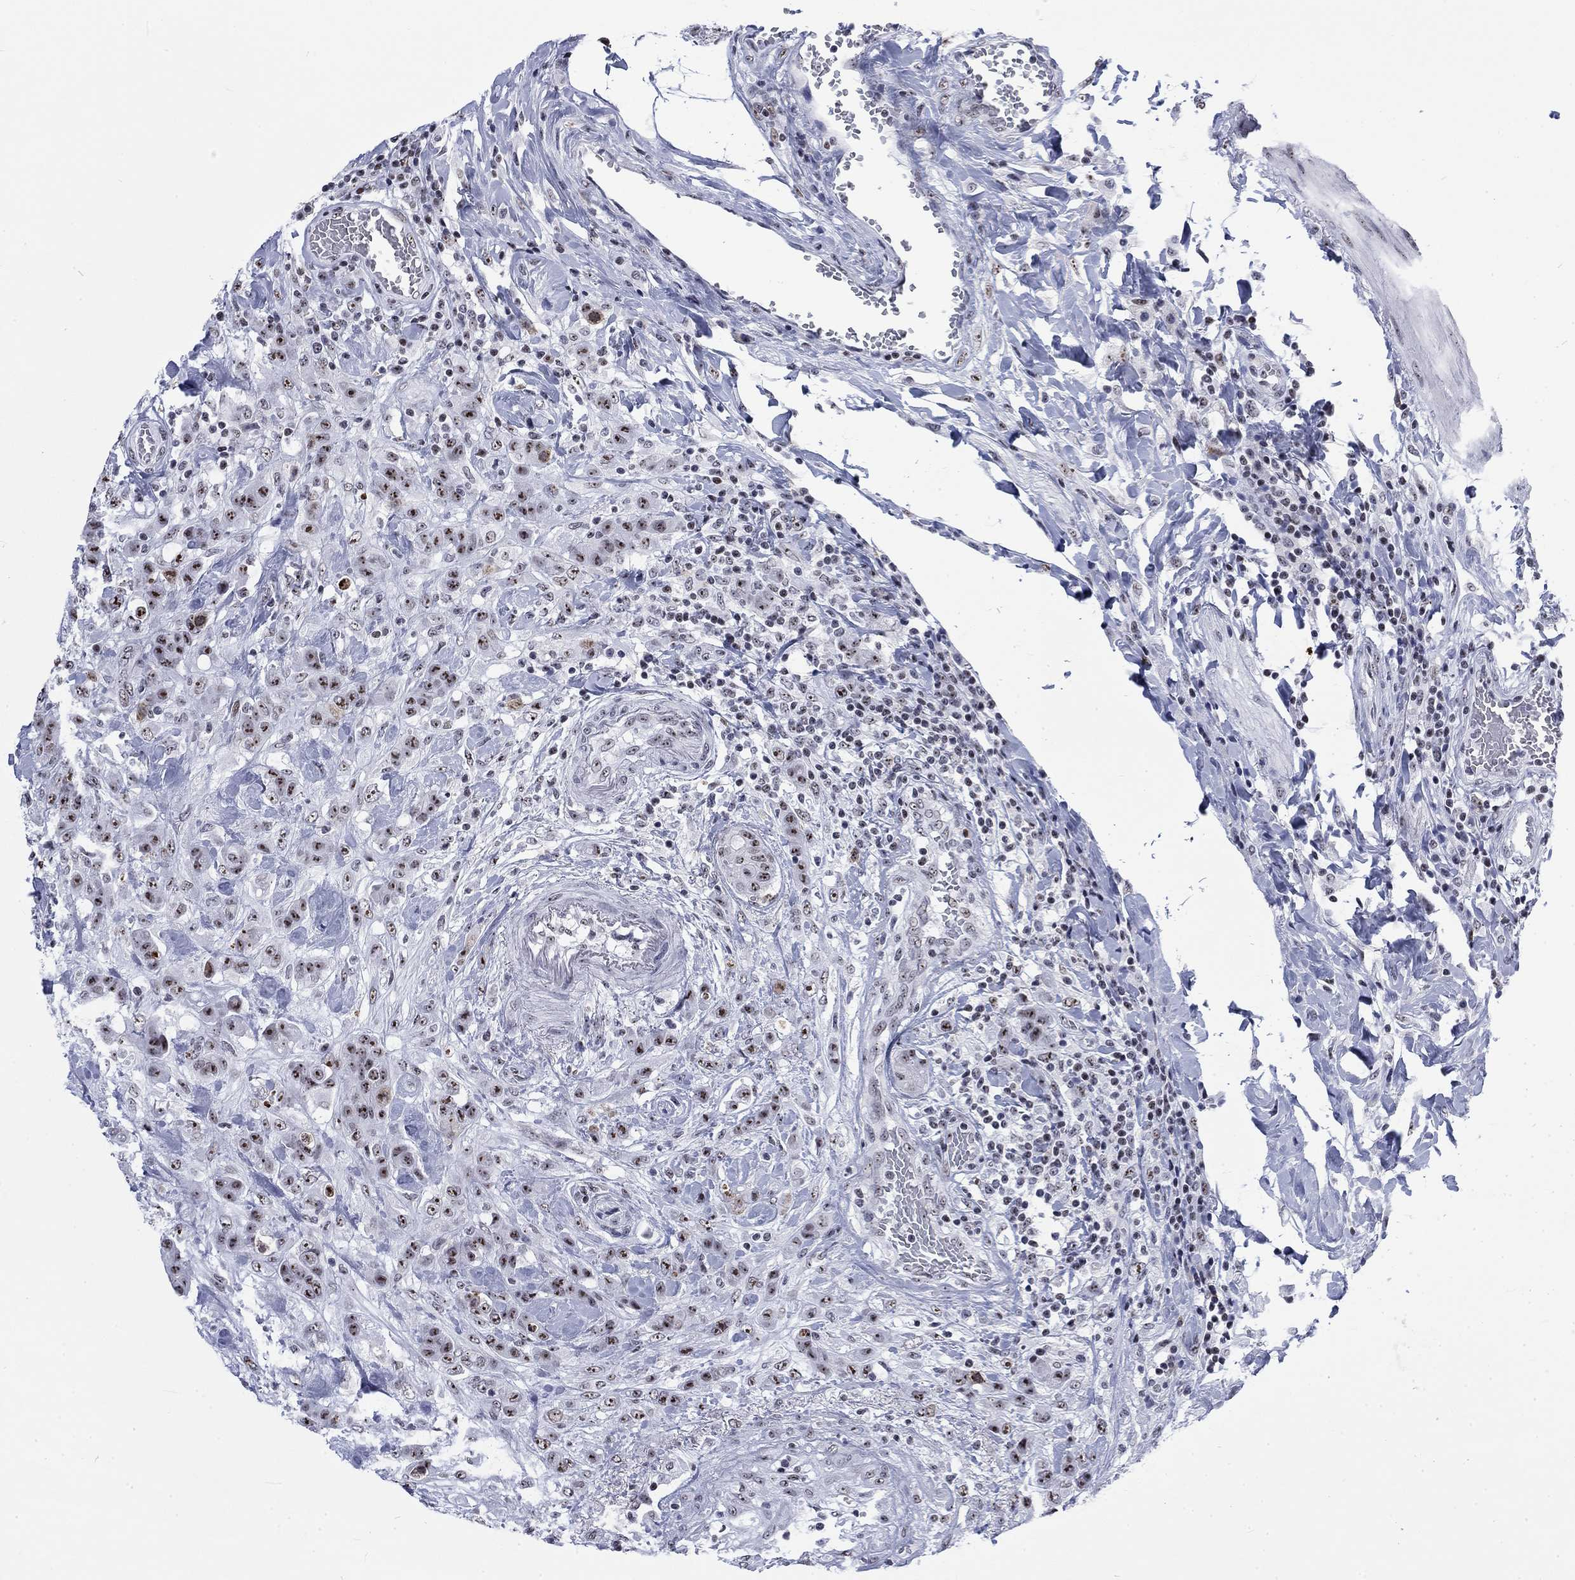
{"staining": {"intensity": "weak", "quantity": "<25%", "location": "nuclear"}, "tissue": "colorectal cancer", "cell_type": "Tumor cells", "image_type": "cancer", "snomed": [{"axis": "morphology", "description": "Adenocarcinoma, NOS"}, {"axis": "topography", "description": "Colon"}], "caption": "A micrograph of adenocarcinoma (colorectal) stained for a protein exhibits no brown staining in tumor cells. (Stains: DAB (3,3'-diaminobenzidine) IHC with hematoxylin counter stain, Microscopy: brightfield microscopy at high magnification).", "gene": "CSRNP3", "patient": {"sex": "female", "age": 48}}